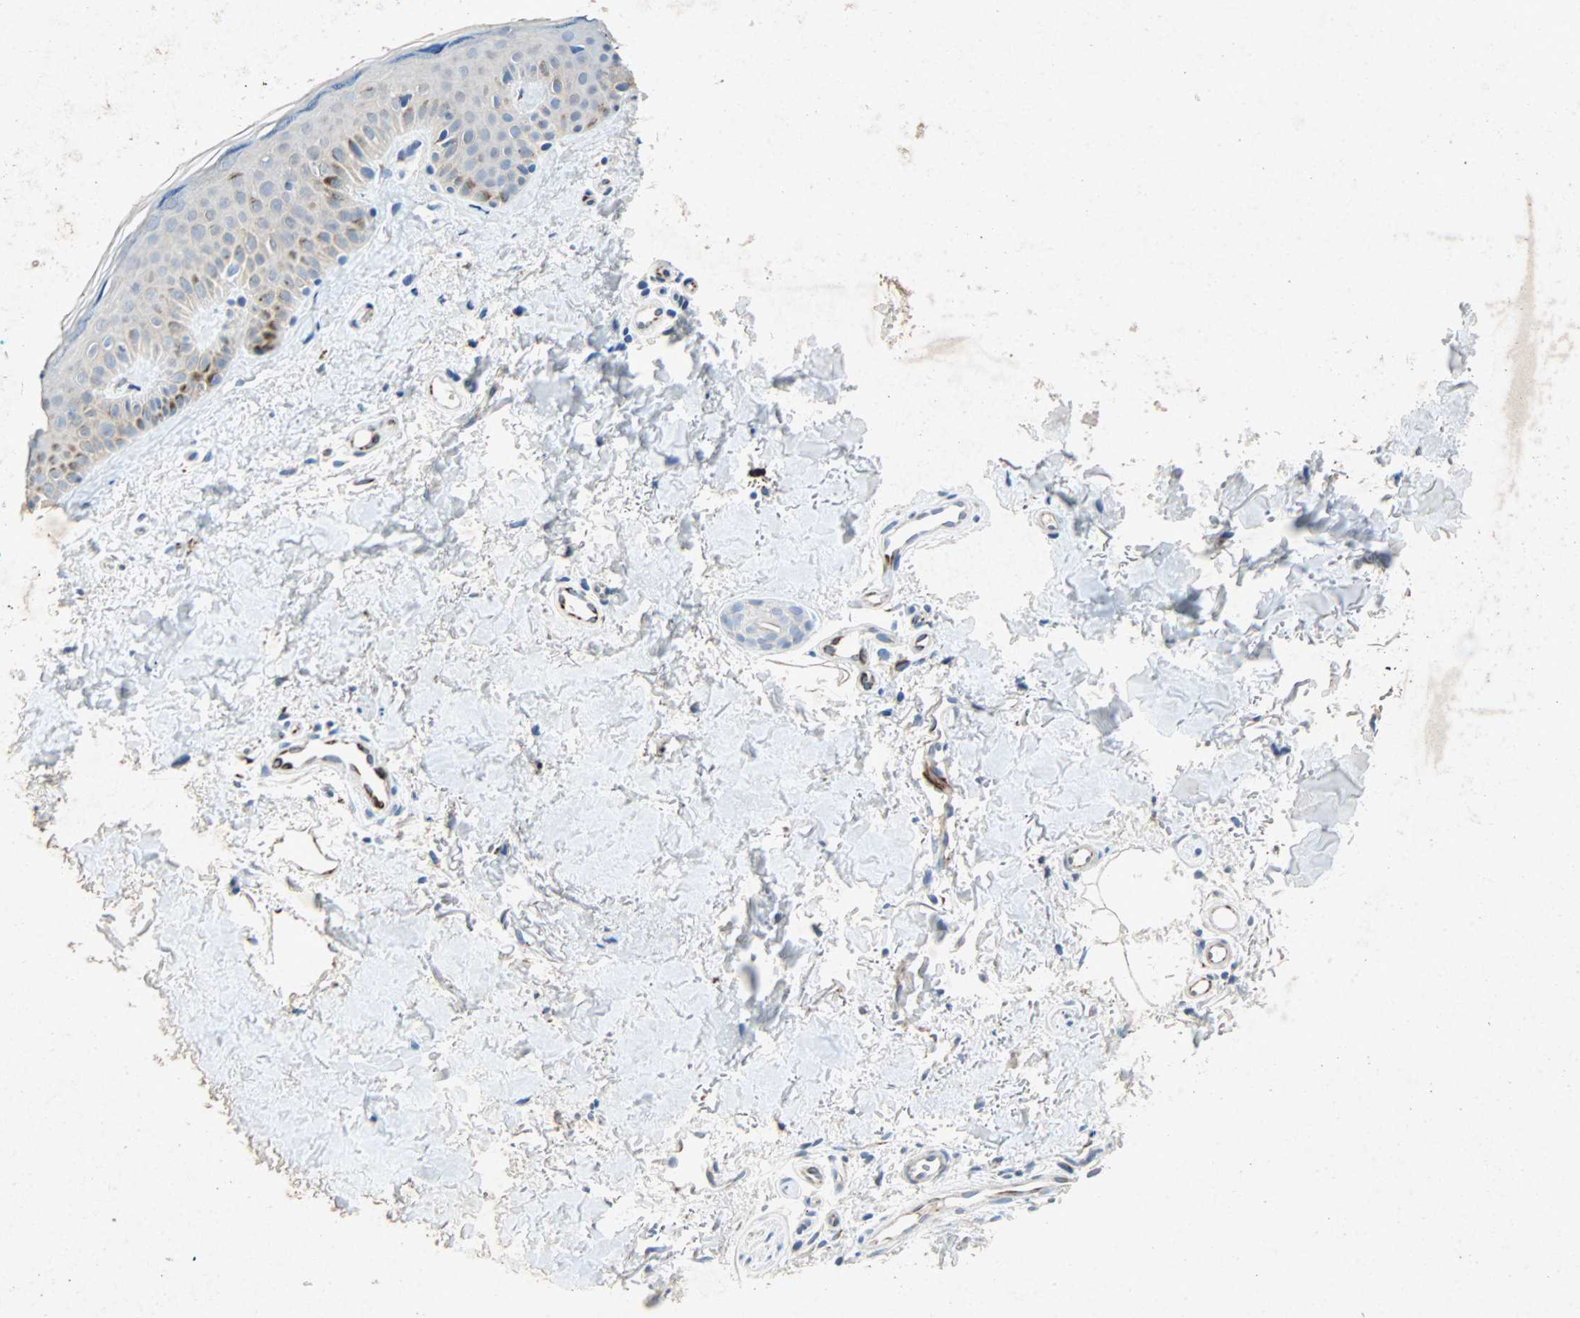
{"staining": {"intensity": "negative", "quantity": "none", "location": "none"}, "tissue": "skin", "cell_type": "Fibroblasts", "image_type": "normal", "snomed": [{"axis": "morphology", "description": "Normal tissue, NOS"}, {"axis": "topography", "description": "Skin"}], "caption": "DAB immunohistochemical staining of normal skin demonstrates no significant positivity in fibroblasts.", "gene": "PCDHB2", "patient": {"sex": "male", "age": 67}}